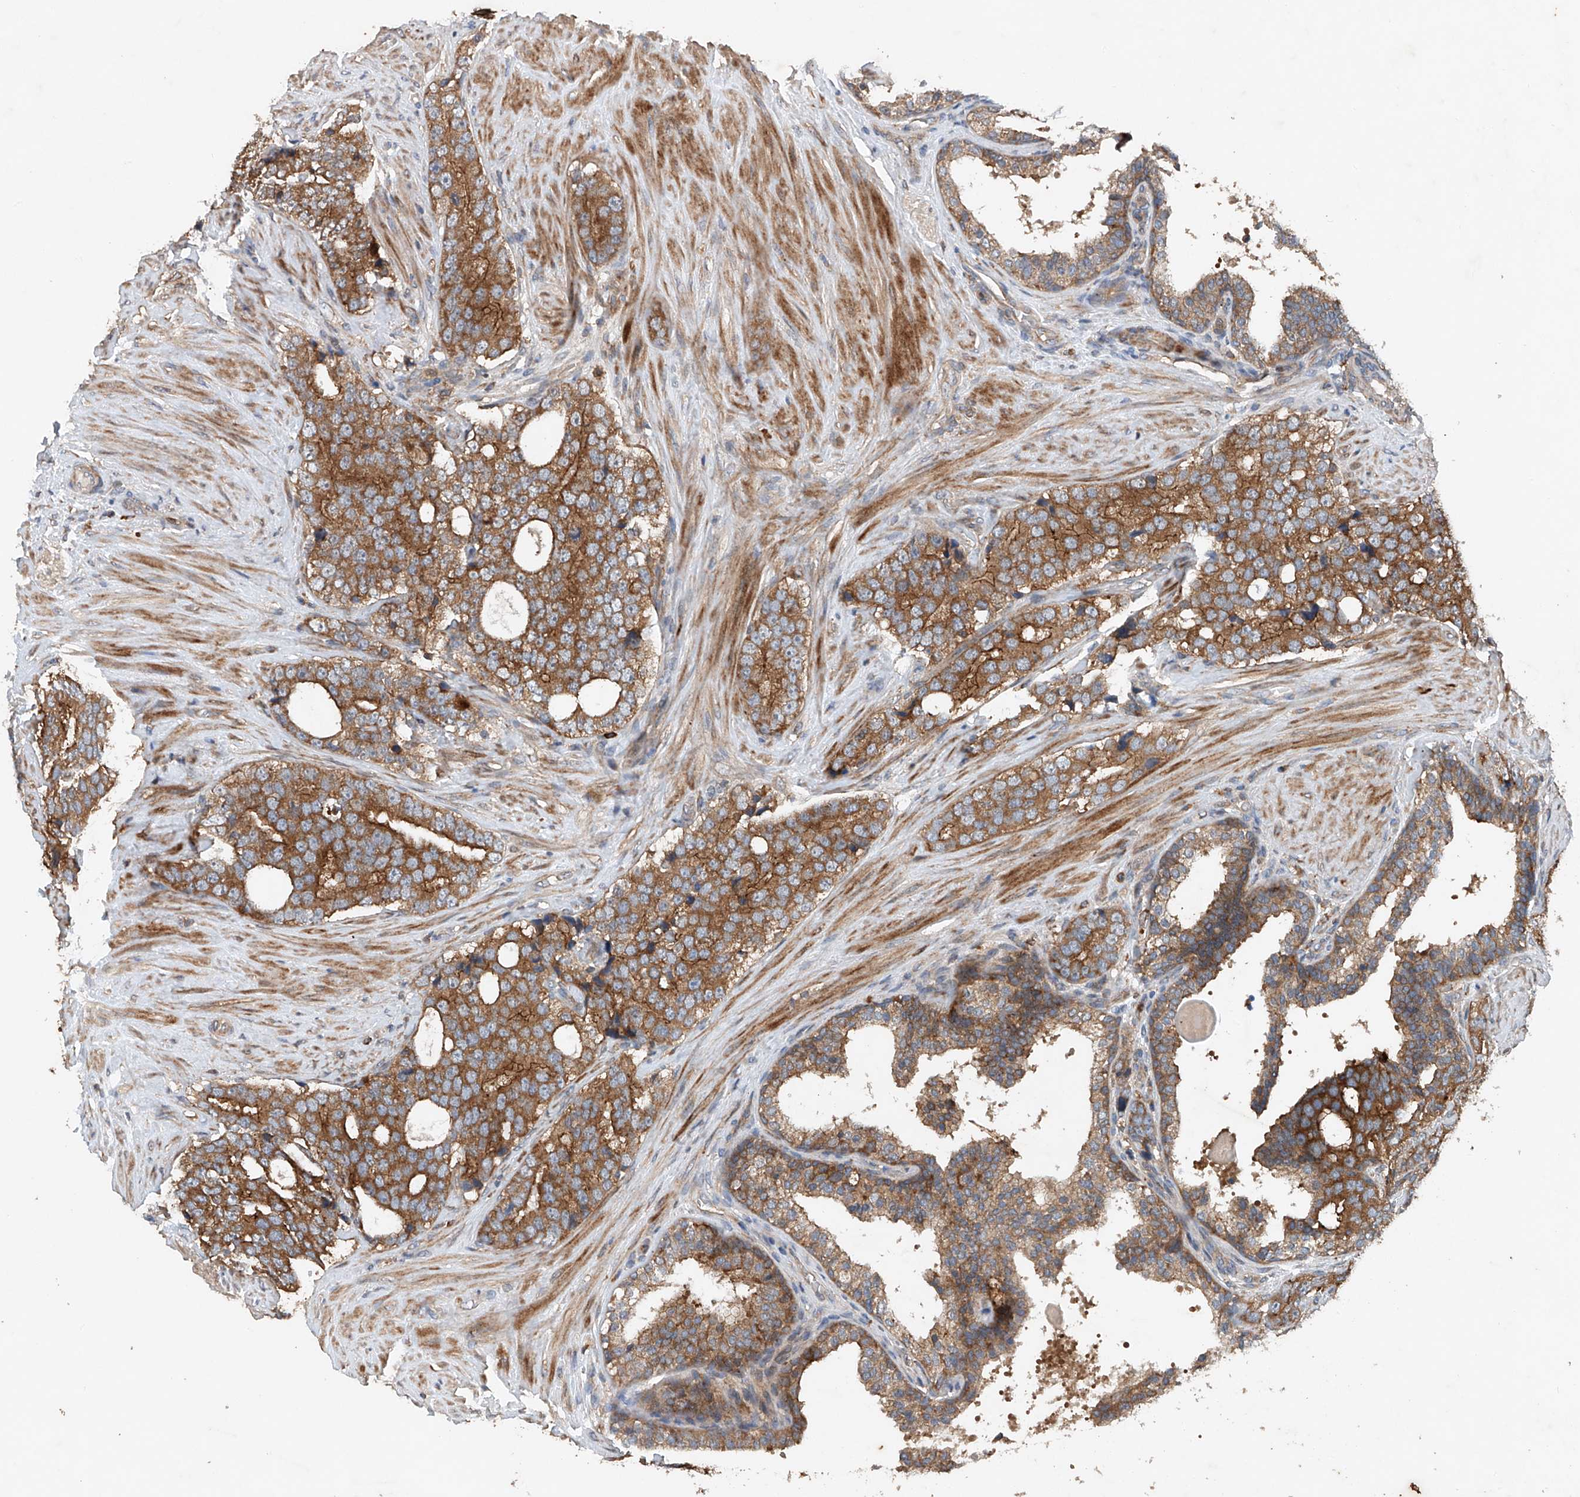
{"staining": {"intensity": "moderate", "quantity": ">75%", "location": "cytoplasmic/membranous"}, "tissue": "prostate cancer", "cell_type": "Tumor cells", "image_type": "cancer", "snomed": [{"axis": "morphology", "description": "Adenocarcinoma, High grade"}, {"axis": "topography", "description": "Prostate"}], "caption": "Brown immunohistochemical staining in high-grade adenocarcinoma (prostate) exhibits moderate cytoplasmic/membranous positivity in approximately >75% of tumor cells.", "gene": "CEP85L", "patient": {"sex": "male", "age": 56}}